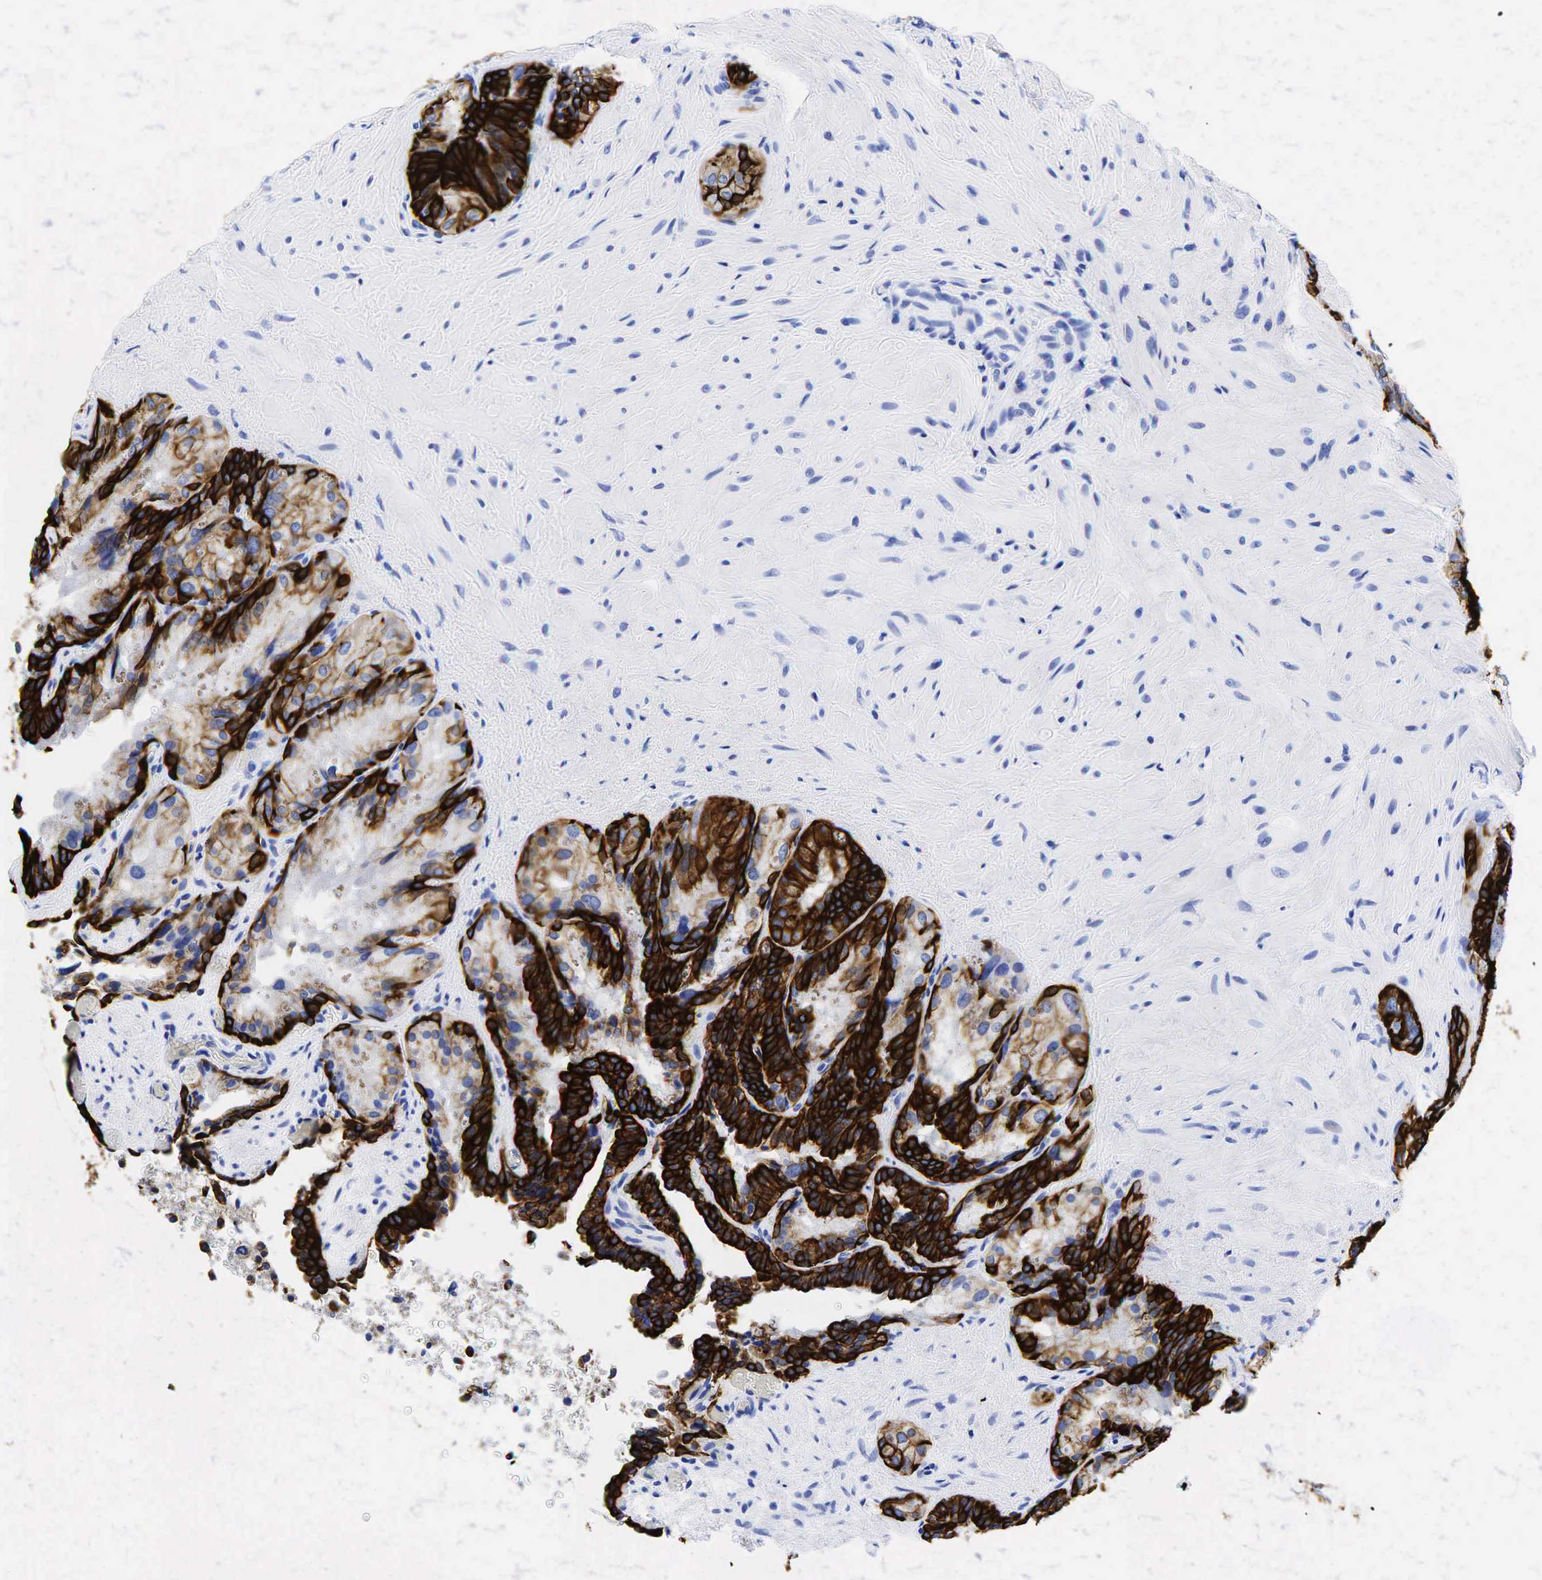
{"staining": {"intensity": "strong", "quantity": ">75%", "location": "cytoplasmic/membranous"}, "tissue": "seminal vesicle", "cell_type": "Glandular cells", "image_type": "normal", "snomed": [{"axis": "morphology", "description": "Normal tissue, NOS"}, {"axis": "topography", "description": "Seminal veicle"}], "caption": "A brown stain labels strong cytoplasmic/membranous expression of a protein in glandular cells of normal human seminal vesicle. Immunohistochemistry (ihc) stains the protein in brown and the nuclei are stained blue.", "gene": "KRT19", "patient": {"sex": "male", "age": 69}}